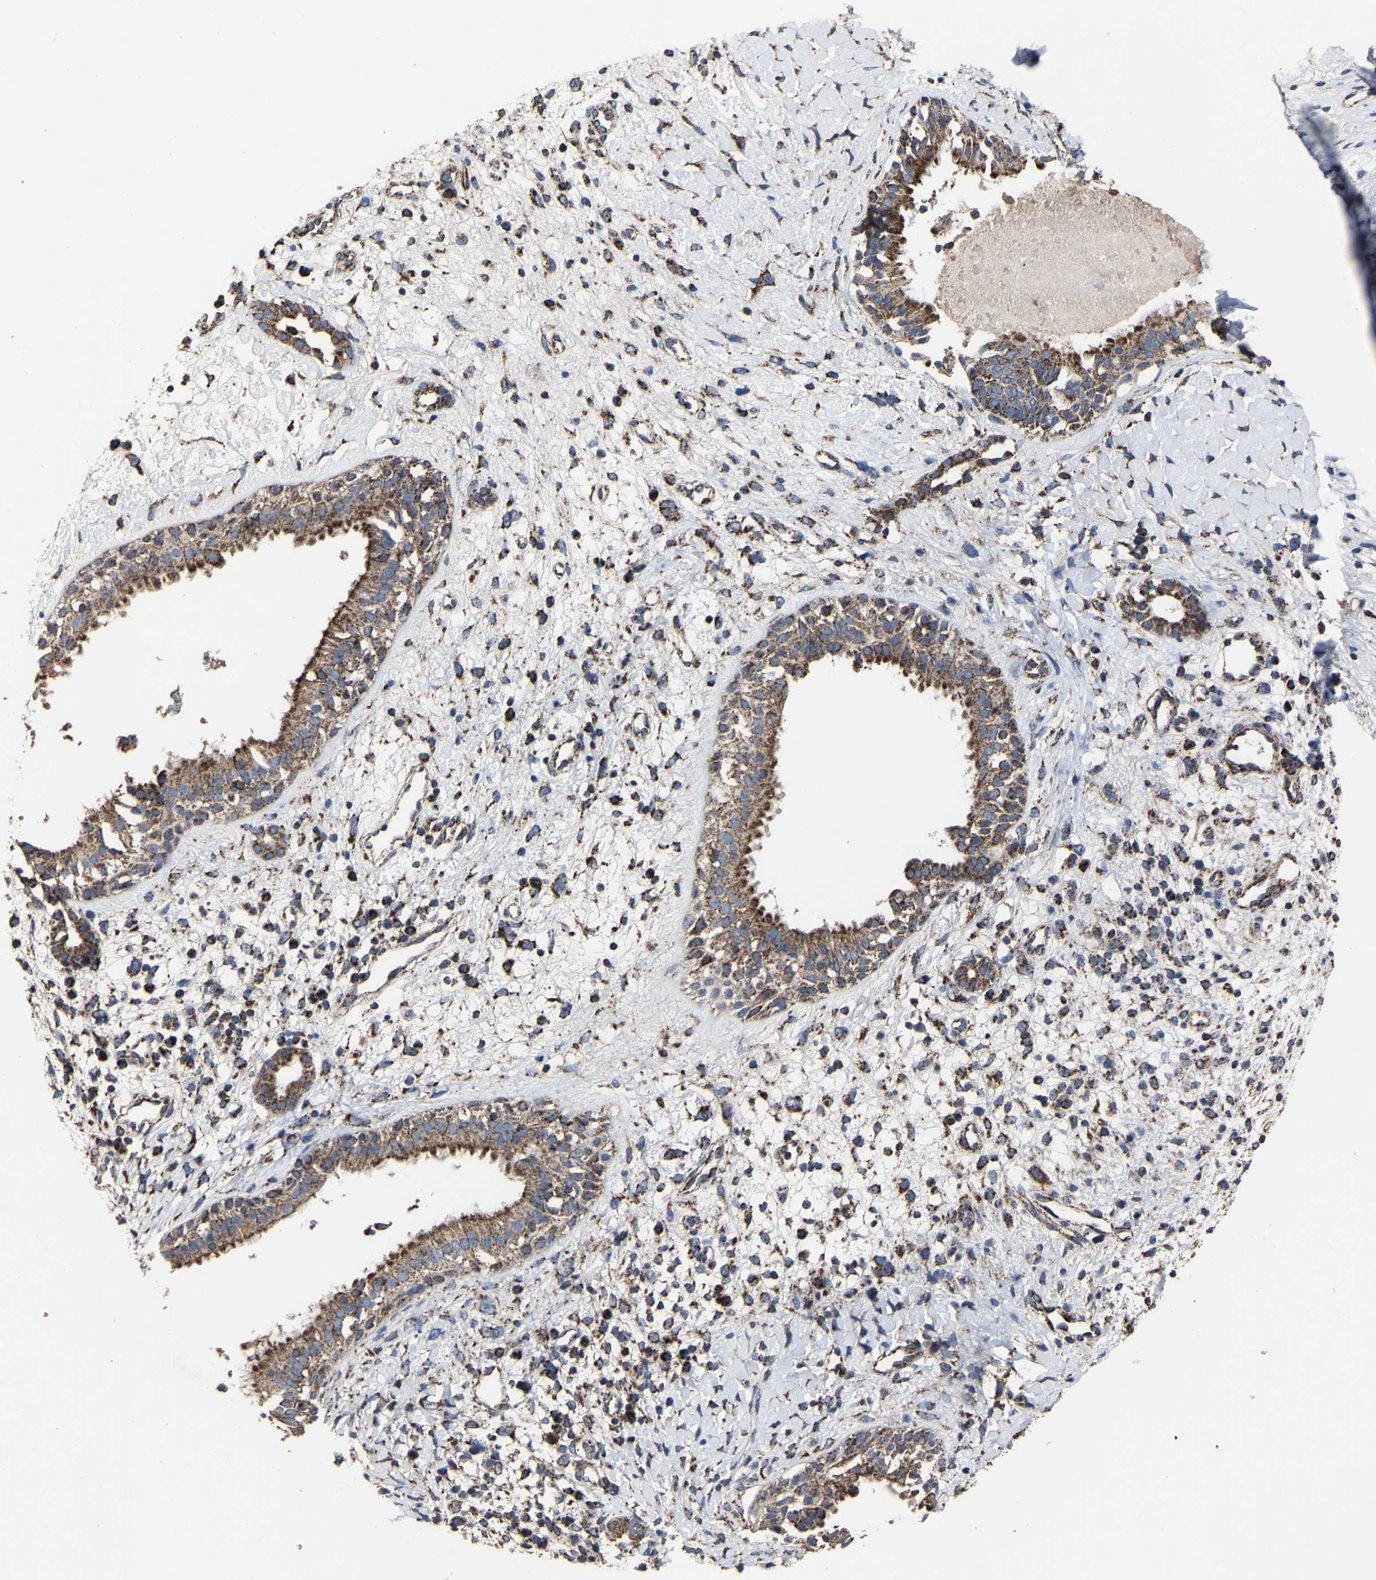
{"staining": {"intensity": "moderate", "quantity": ">75%", "location": "cytoplasmic/membranous"}, "tissue": "nasopharynx", "cell_type": "Respiratory epithelial cells", "image_type": "normal", "snomed": [{"axis": "morphology", "description": "Normal tissue, NOS"}, {"axis": "topography", "description": "Nasopharynx"}], "caption": "Immunohistochemistry (IHC) of benign nasopharynx shows medium levels of moderate cytoplasmic/membranous staining in about >75% of respiratory epithelial cells.", "gene": "NDUFV3", "patient": {"sex": "male", "age": 22}}